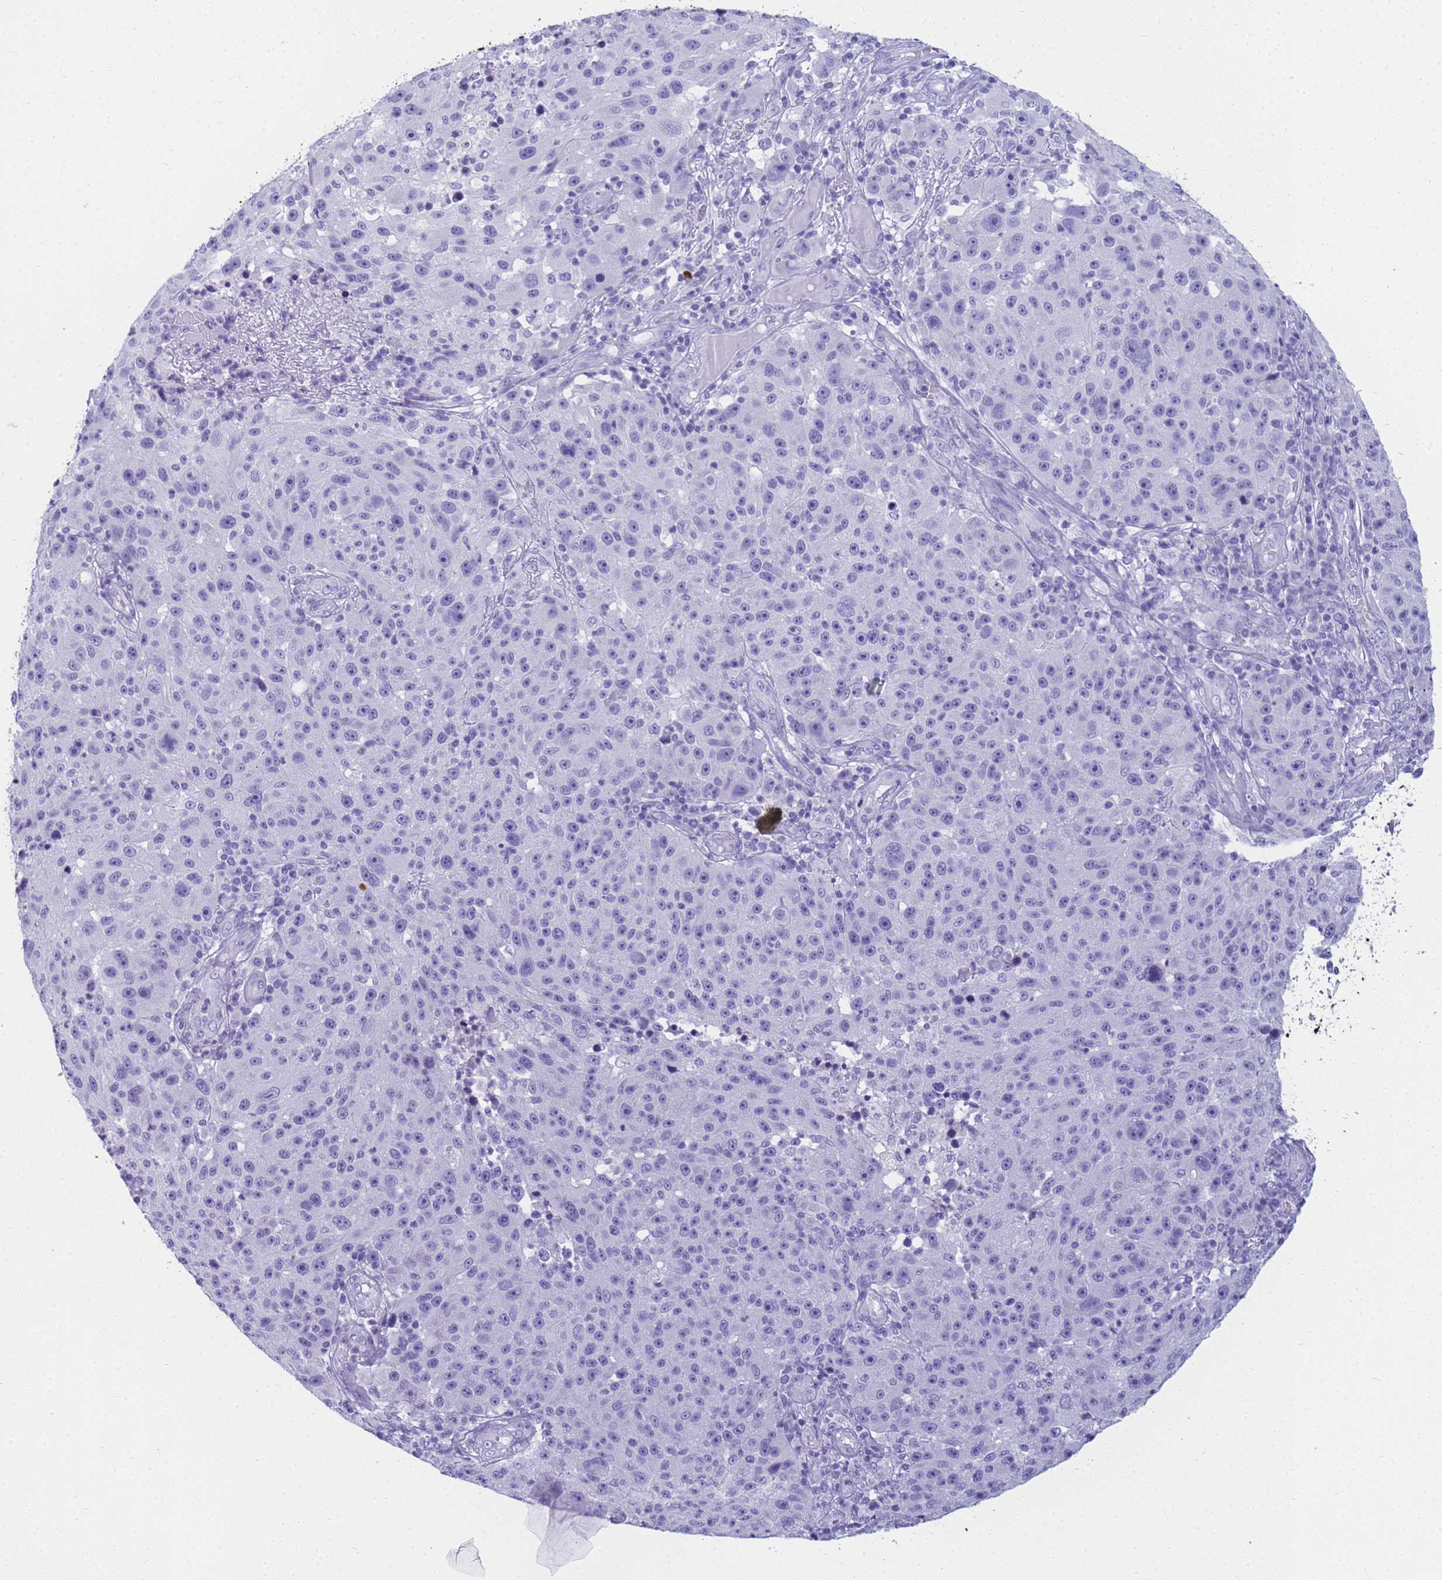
{"staining": {"intensity": "negative", "quantity": "none", "location": "none"}, "tissue": "melanoma", "cell_type": "Tumor cells", "image_type": "cancer", "snomed": [{"axis": "morphology", "description": "Malignant melanoma, NOS"}, {"axis": "topography", "description": "Skin"}], "caption": "A high-resolution image shows immunohistochemistry (IHC) staining of malignant melanoma, which reveals no significant staining in tumor cells. (Brightfield microscopy of DAB IHC at high magnification).", "gene": "RNASE2", "patient": {"sex": "male", "age": 53}}